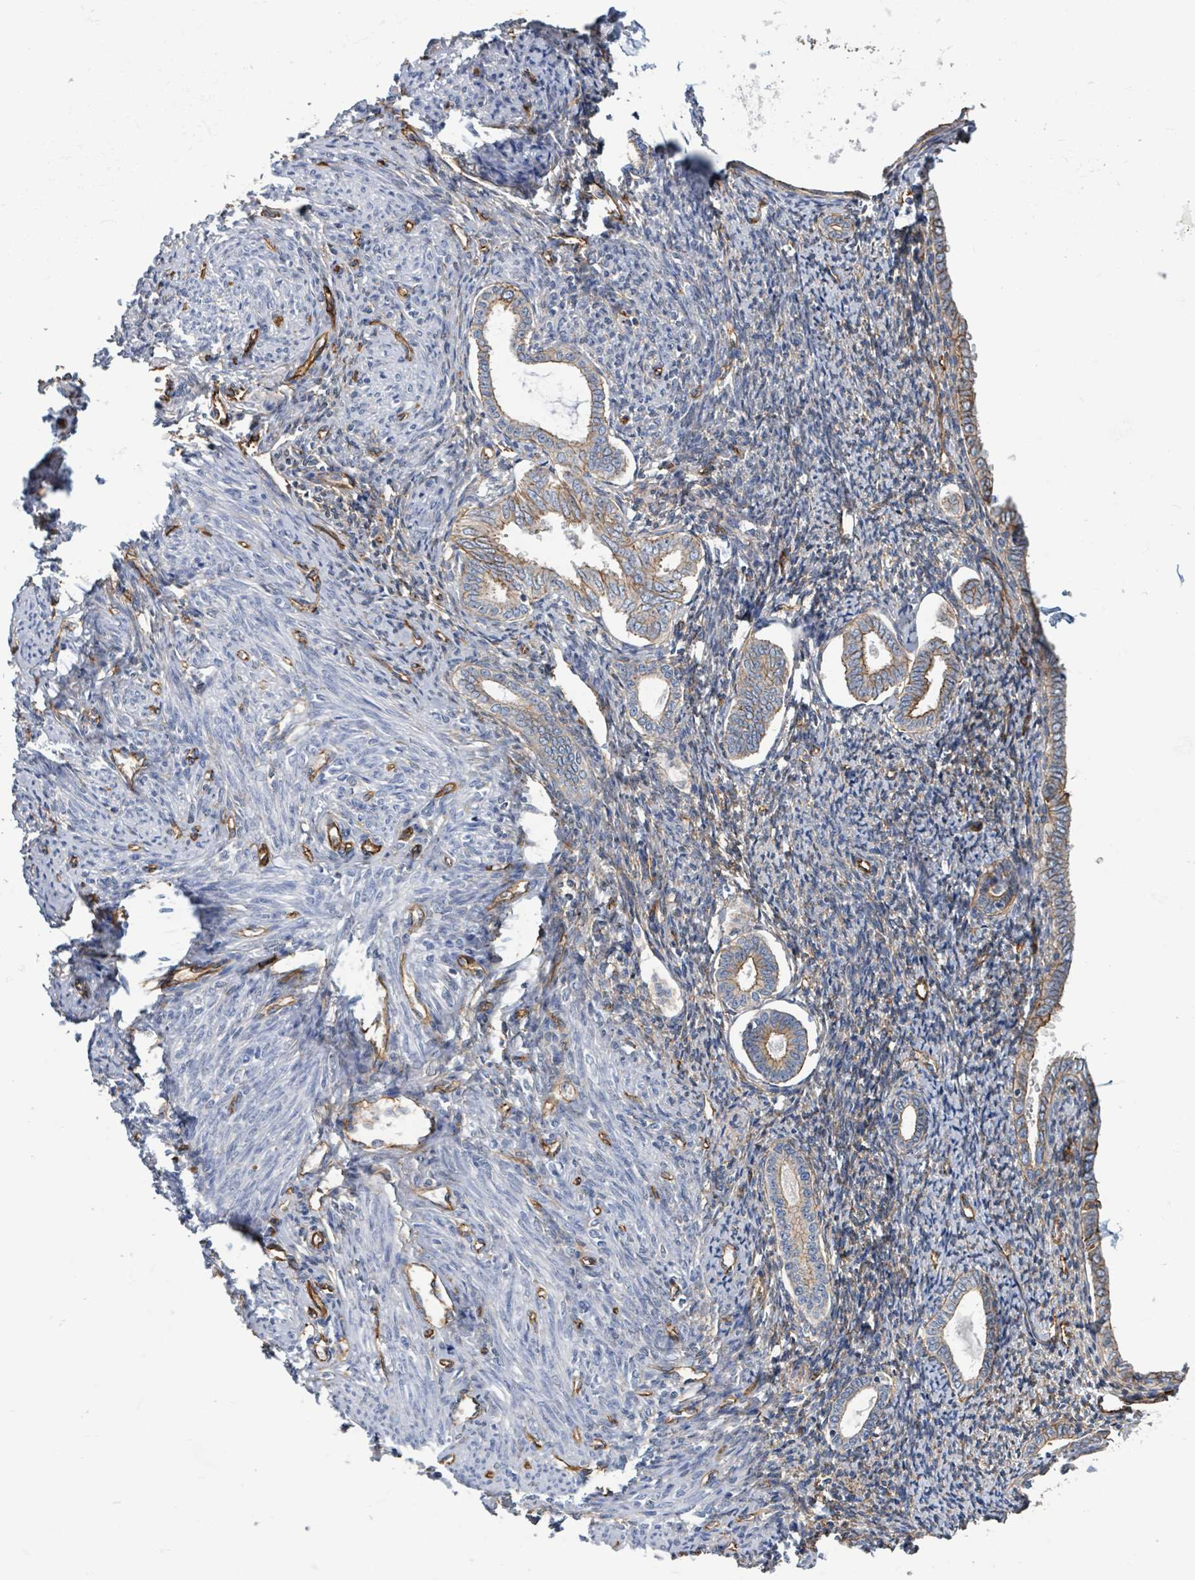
{"staining": {"intensity": "weak", "quantity": "25%-75%", "location": "cytoplasmic/membranous"}, "tissue": "endometrium", "cell_type": "Cells in endometrial stroma", "image_type": "normal", "snomed": [{"axis": "morphology", "description": "Normal tissue, NOS"}, {"axis": "topography", "description": "Endometrium"}], "caption": "The image exhibits a brown stain indicating the presence of a protein in the cytoplasmic/membranous of cells in endometrial stroma in endometrium.", "gene": "LDOC1", "patient": {"sex": "female", "age": 63}}